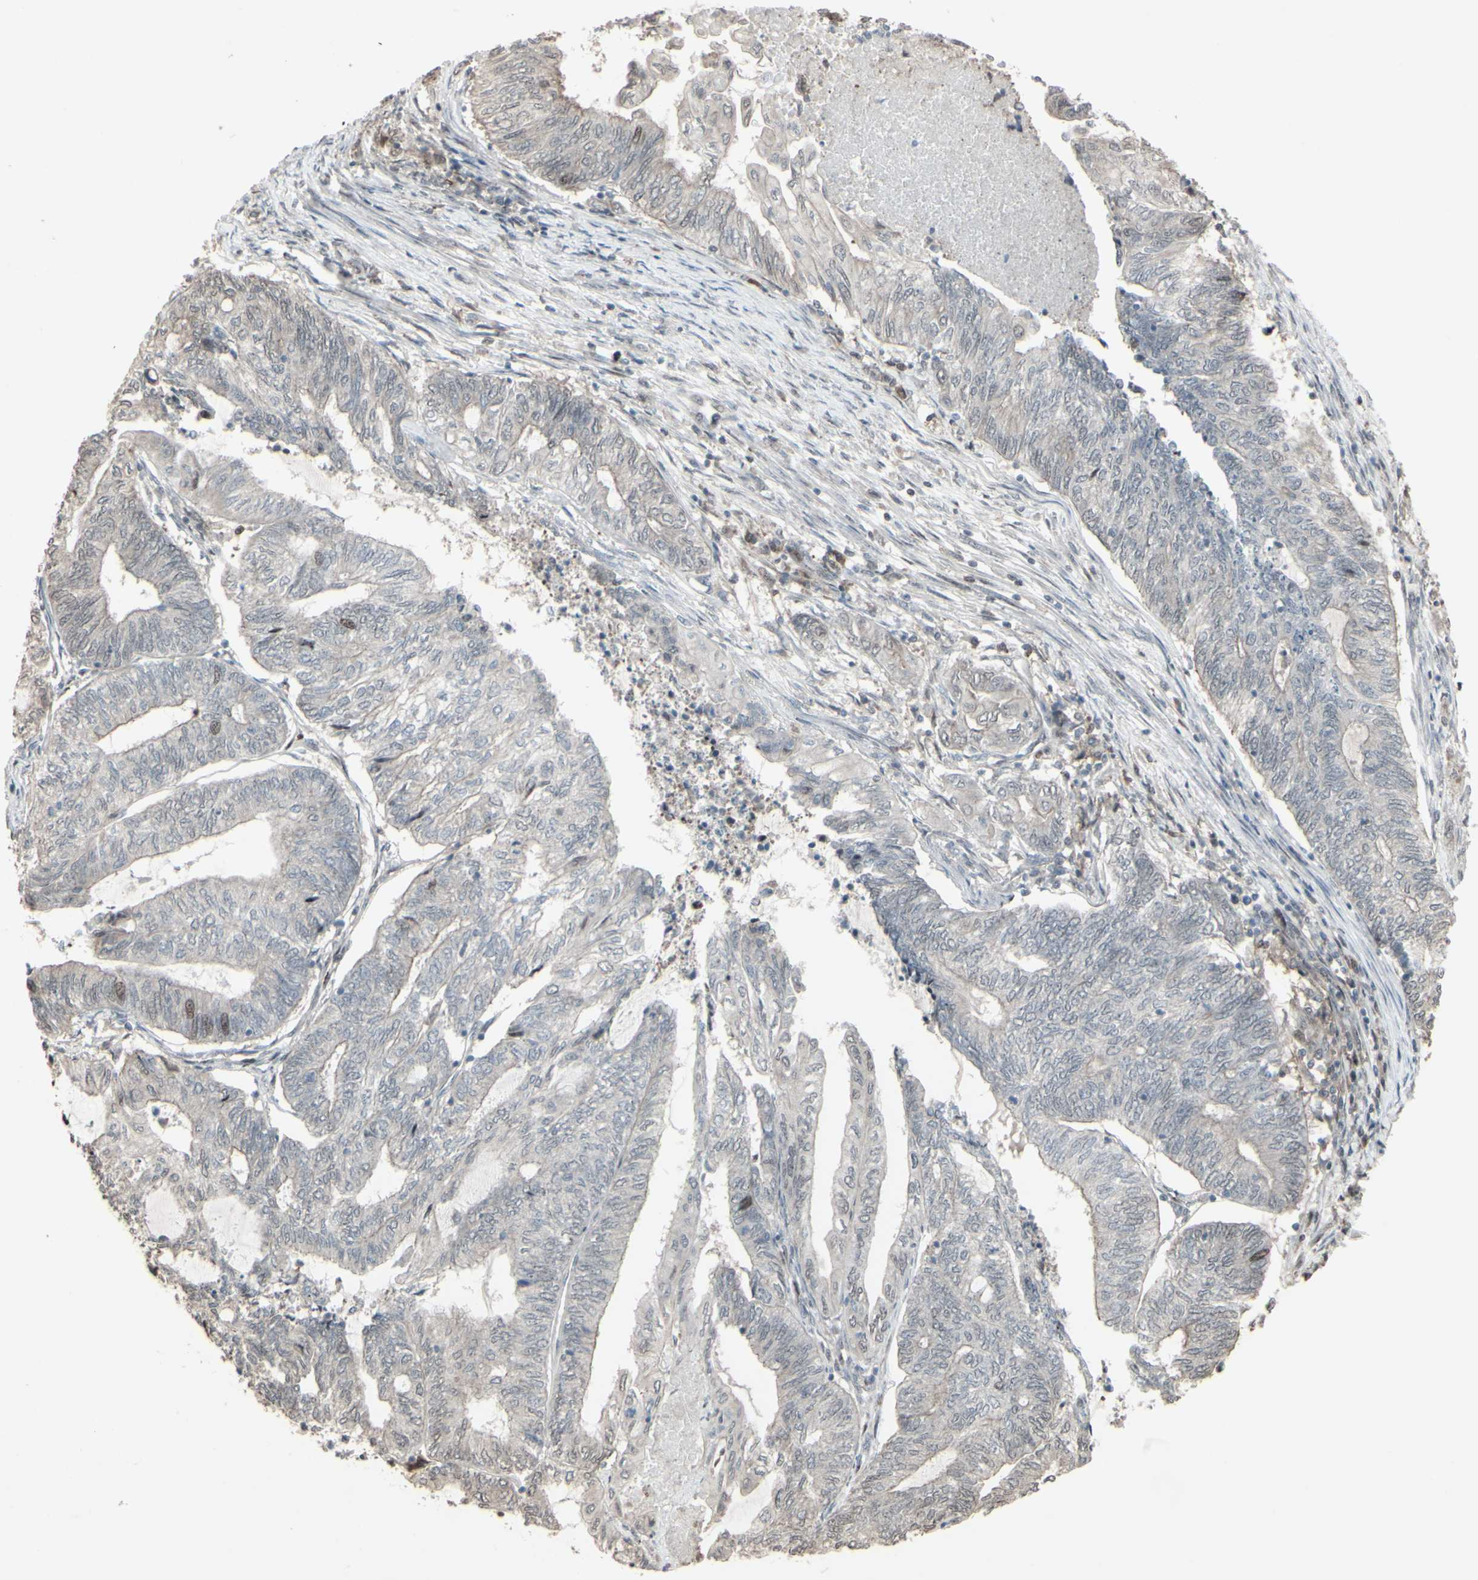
{"staining": {"intensity": "negative", "quantity": "none", "location": "none"}, "tissue": "endometrial cancer", "cell_type": "Tumor cells", "image_type": "cancer", "snomed": [{"axis": "morphology", "description": "Adenocarcinoma, NOS"}, {"axis": "topography", "description": "Uterus"}, {"axis": "topography", "description": "Endometrium"}], "caption": "This micrograph is of endometrial cancer stained with immunohistochemistry to label a protein in brown with the nuclei are counter-stained blue. There is no expression in tumor cells. The staining was performed using DAB to visualize the protein expression in brown, while the nuclei were stained in blue with hematoxylin (Magnification: 20x).", "gene": "CD33", "patient": {"sex": "female", "age": 70}}